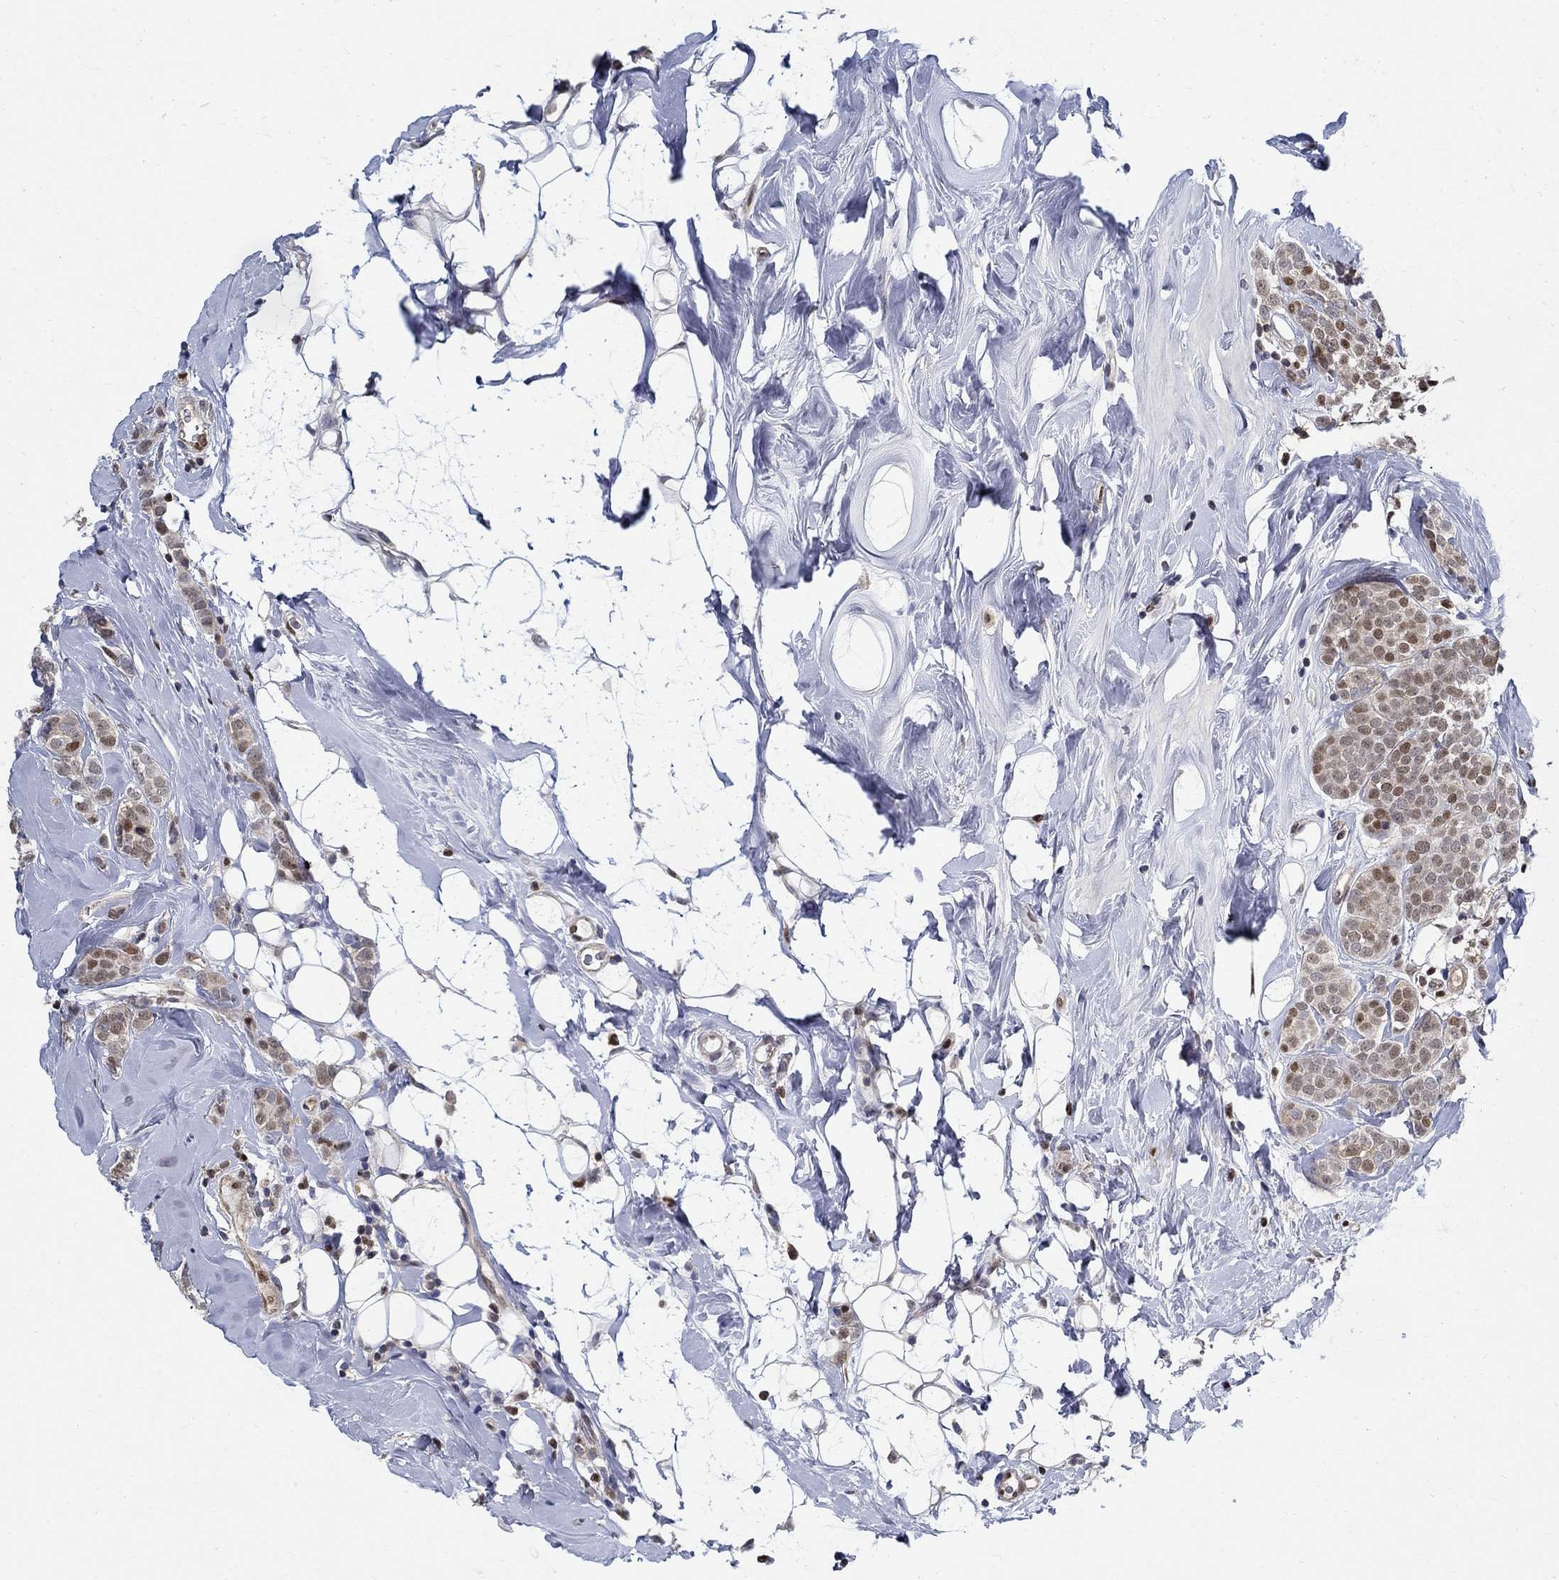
{"staining": {"intensity": "strong", "quantity": "25%-75%", "location": "nuclear"}, "tissue": "breast cancer", "cell_type": "Tumor cells", "image_type": "cancer", "snomed": [{"axis": "morphology", "description": "Lobular carcinoma"}, {"axis": "topography", "description": "Breast"}], "caption": "A micrograph of breast cancer (lobular carcinoma) stained for a protein shows strong nuclear brown staining in tumor cells.", "gene": "ZNF594", "patient": {"sex": "female", "age": 49}}